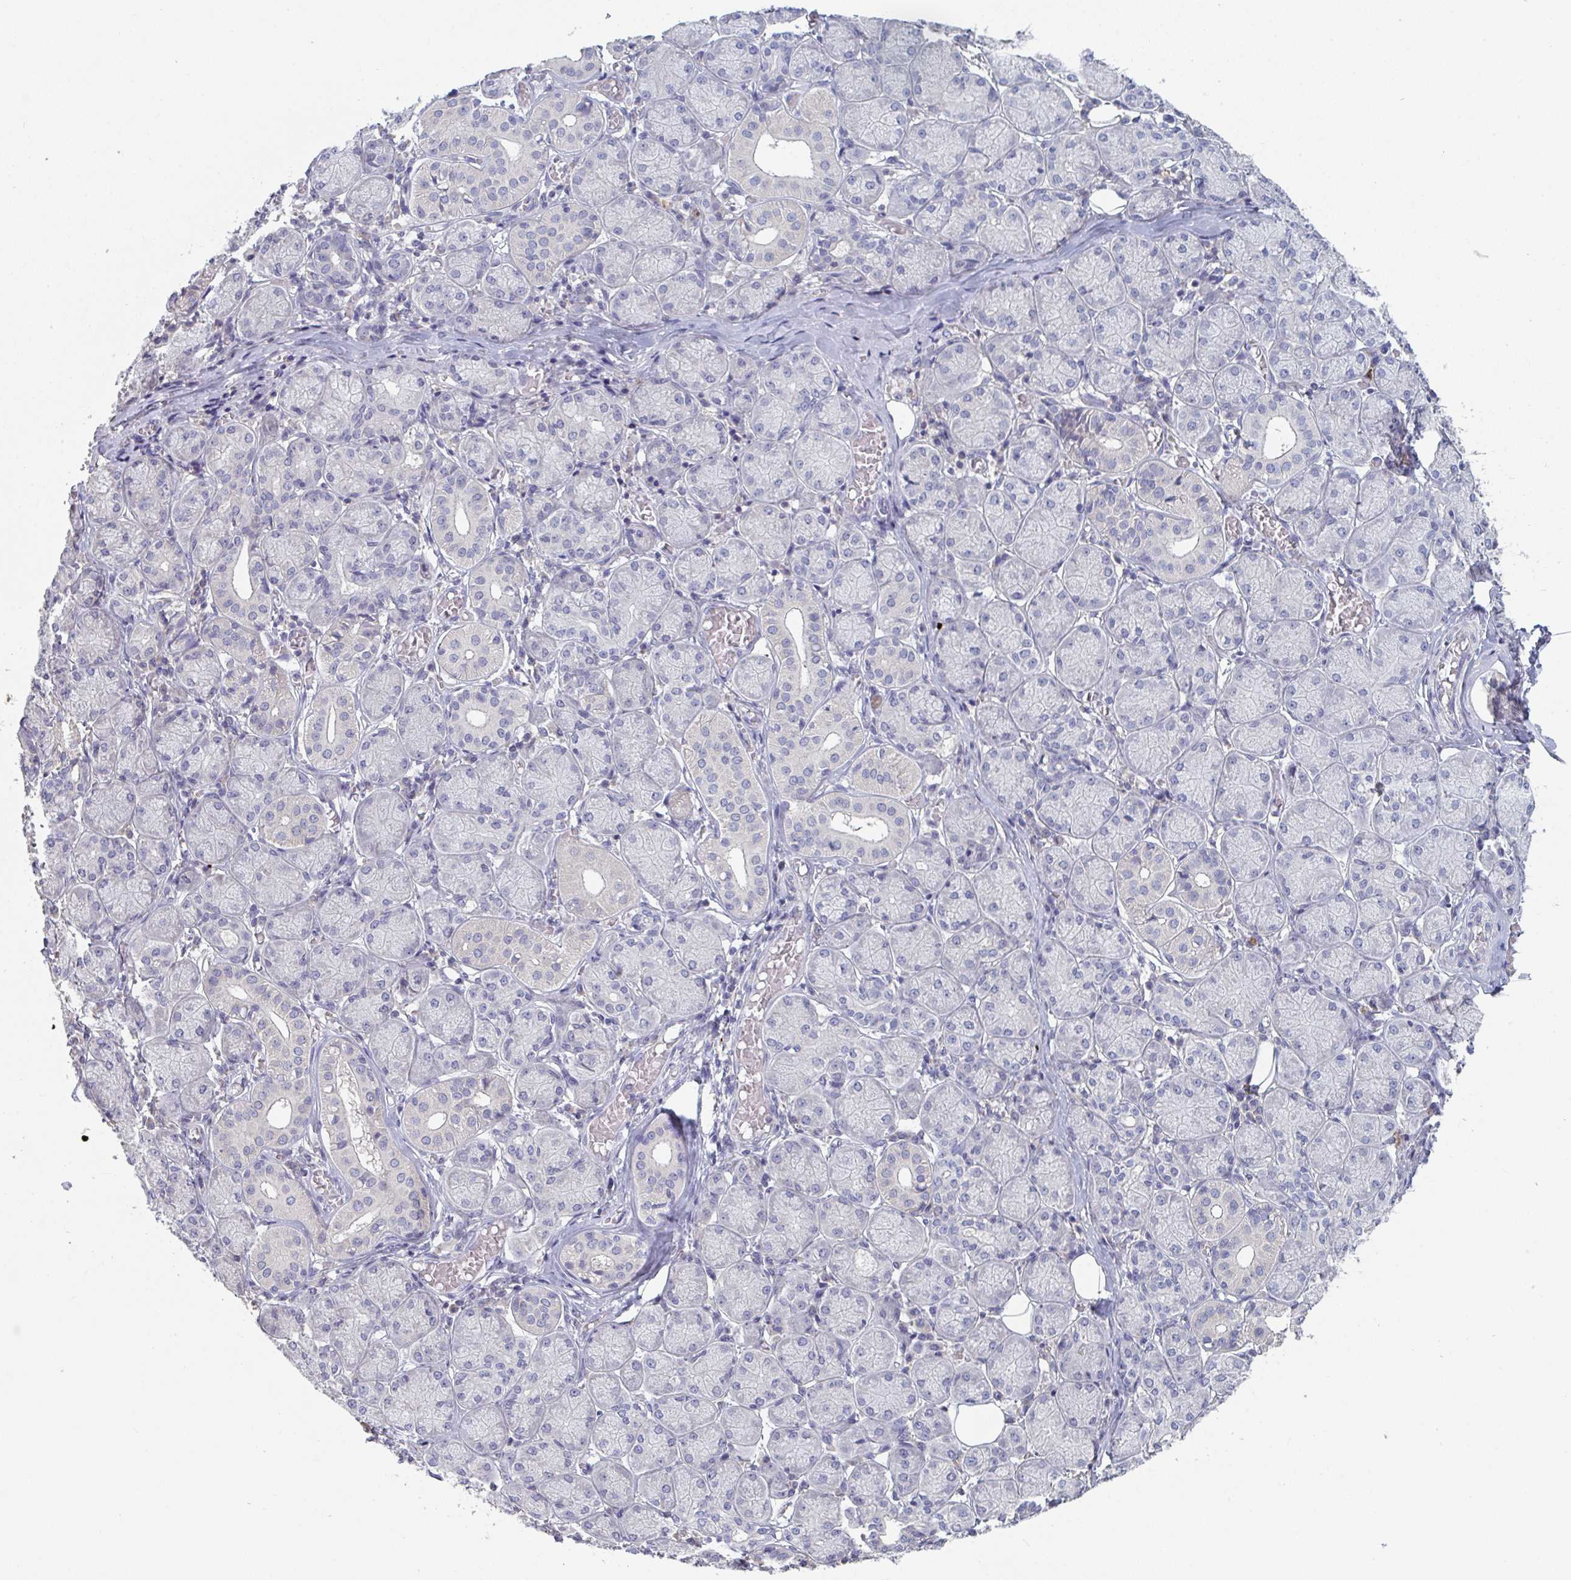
{"staining": {"intensity": "negative", "quantity": "none", "location": "none"}, "tissue": "salivary gland", "cell_type": "Glandular cells", "image_type": "normal", "snomed": [{"axis": "morphology", "description": "Normal tissue, NOS"}, {"axis": "topography", "description": "Salivary gland"}], "caption": "High magnification brightfield microscopy of unremarkable salivary gland stained with DAB (3,3'-diaminobenzidine) (brown) and counterstained with hematoxylin (blue): glandular cells show no significant positivity.", "gene": "HGFAC", "patient": {"sex": "female", "age": 24}}